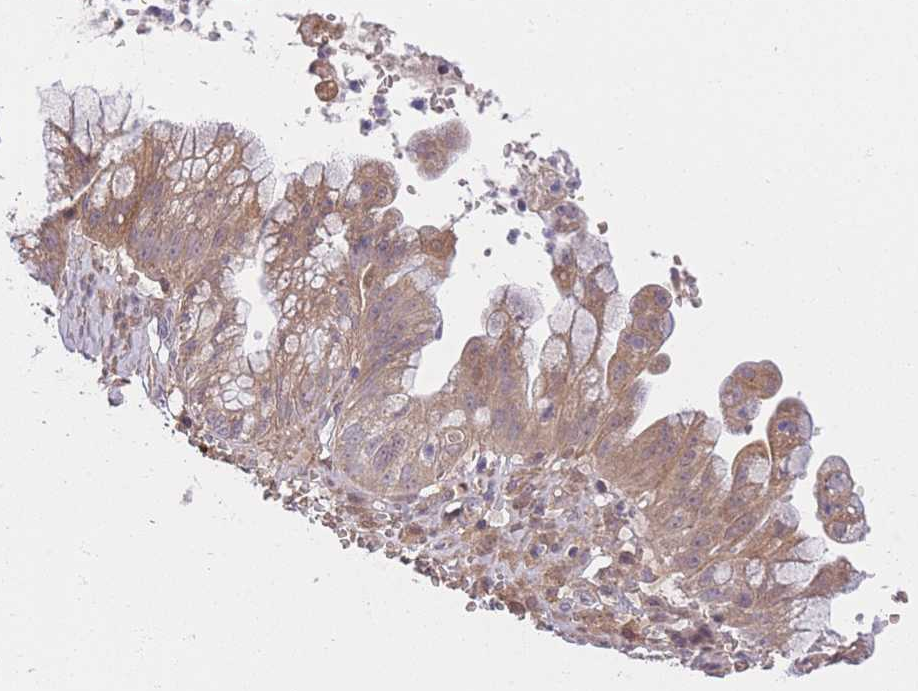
{"staining": {"intensity": "moderate", "quantity": ">75%", "location": "cytoplasmic/membranous"}, "tissue": "ovarian cancer", "cell_type": "Tumor cells", "image_type": "cancer", "snomed": [{"axis": "morphology", "description": "Cystadenocarcinoma, mucinous, NOS"}, {"axis": "topography", "description": "Ovary"}], "caption": "The photomicrograph exhibits immunohistochemical staining of mucinous cystadenocarcinoma (ovarian). There is moderate cytoplasmic/membranous staining is present in about >75% of tumor cells. The staining is performed using DAB (3,3'-diaminobenzidine) brown chromogen to label protein expression. The nuclei are counter-stained blue using hematoxylin.", "gene": "POLR3F", "patient": {"sex": "female", "age": 70}}